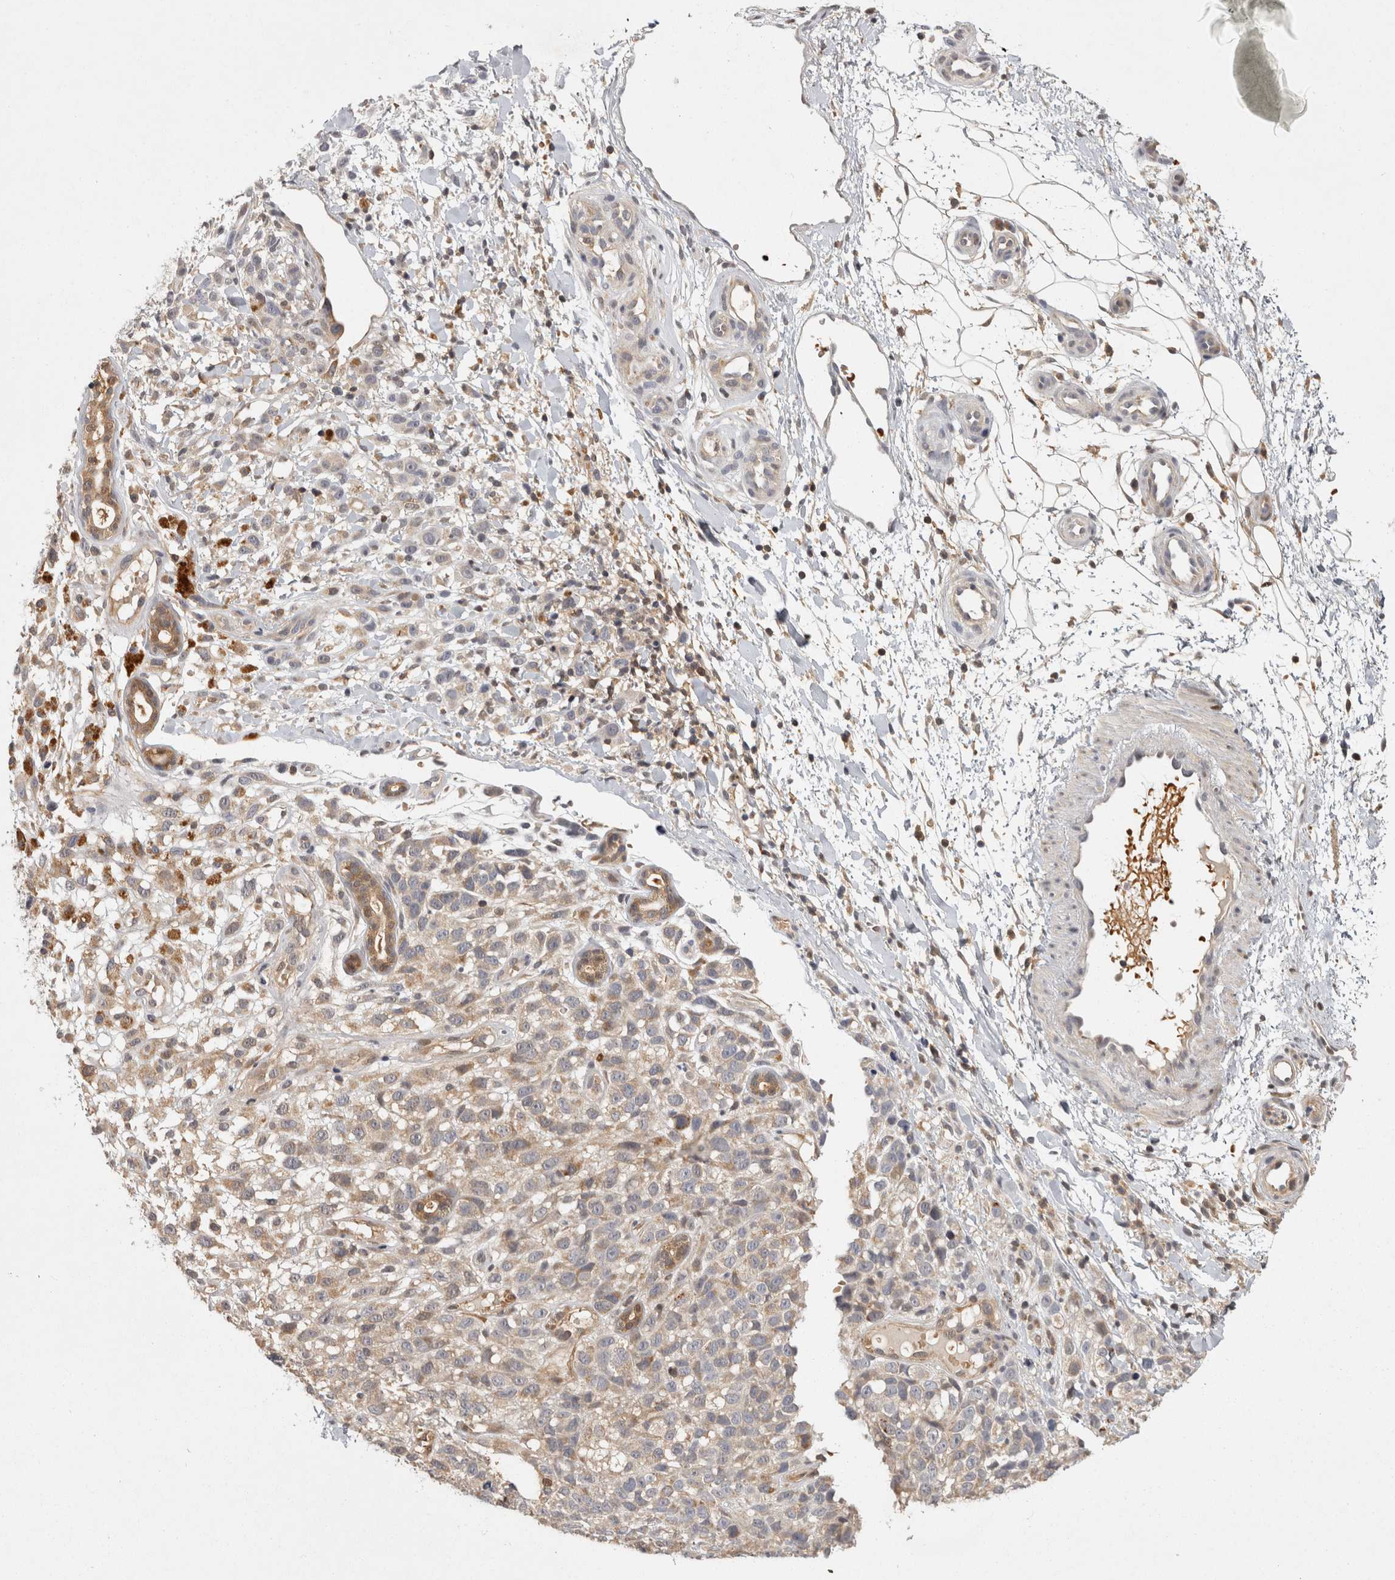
{"staining": {"intensity": "weak", "quantity": "25%-75%", "location": "cytoplasmic/membranous"}, "tissue": "melanoma", "cell_type": "Tumor cells", "image_type": "cancer", "snomed": [{"axis": "morphology", "description": "Malignant melanoma, Metastatic site"}, {"axis": "topography", "description": "Skin"}], "caption": "High-magnification brightfield microscopy of melanoma stained with DAB (brown) and counterstained with hematoxylin (blue). tumor cells exhibit weak cytoplasmic/membranous positivity is appreciated in about25%-75% of cells.", "gene": "ACAT2", "patient": {"sex": "female", "age": 72}}